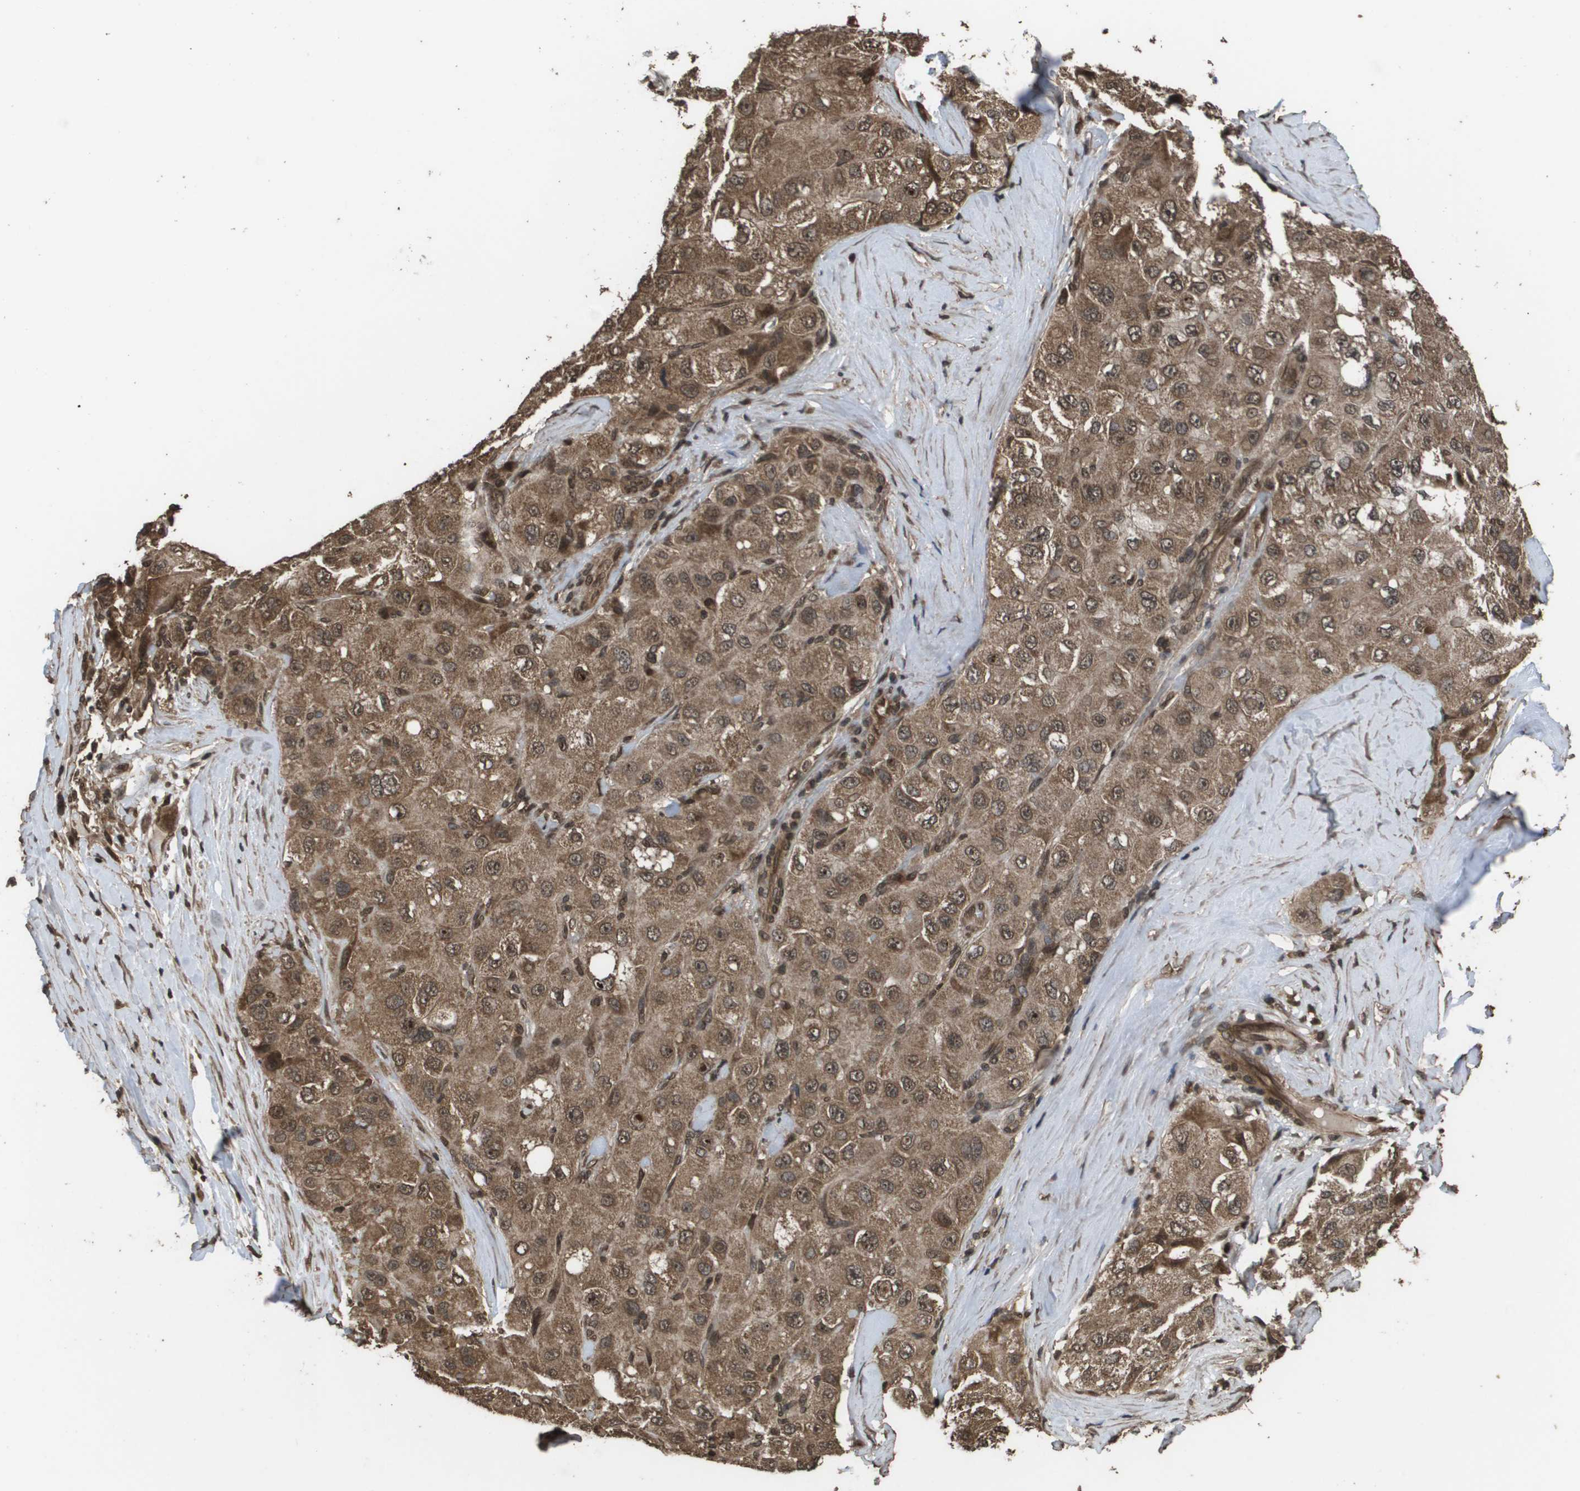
{"staining": {"intensity": "moderate", "quantity": ">75%", "location": "cytoplasmic/membranous"}, "tissue": "liver cancer", "cell_type": "Tumor cells", "image_type": "cancer", "snomed": [{"axis": "morphology", "description": "Carcinoma, Hepatocellular, NOS"}, {"axis": "topography", "description": "Liver"}], "caption": "Protein positivity by IHC exhibits moderate cytoplasmic/membranous staining in approximately >75% of tumor cells in liver cancer (hepatocellular carcinoma).", "gene": "AXIN2", "patient": {"sex": "male", "age": 80}}